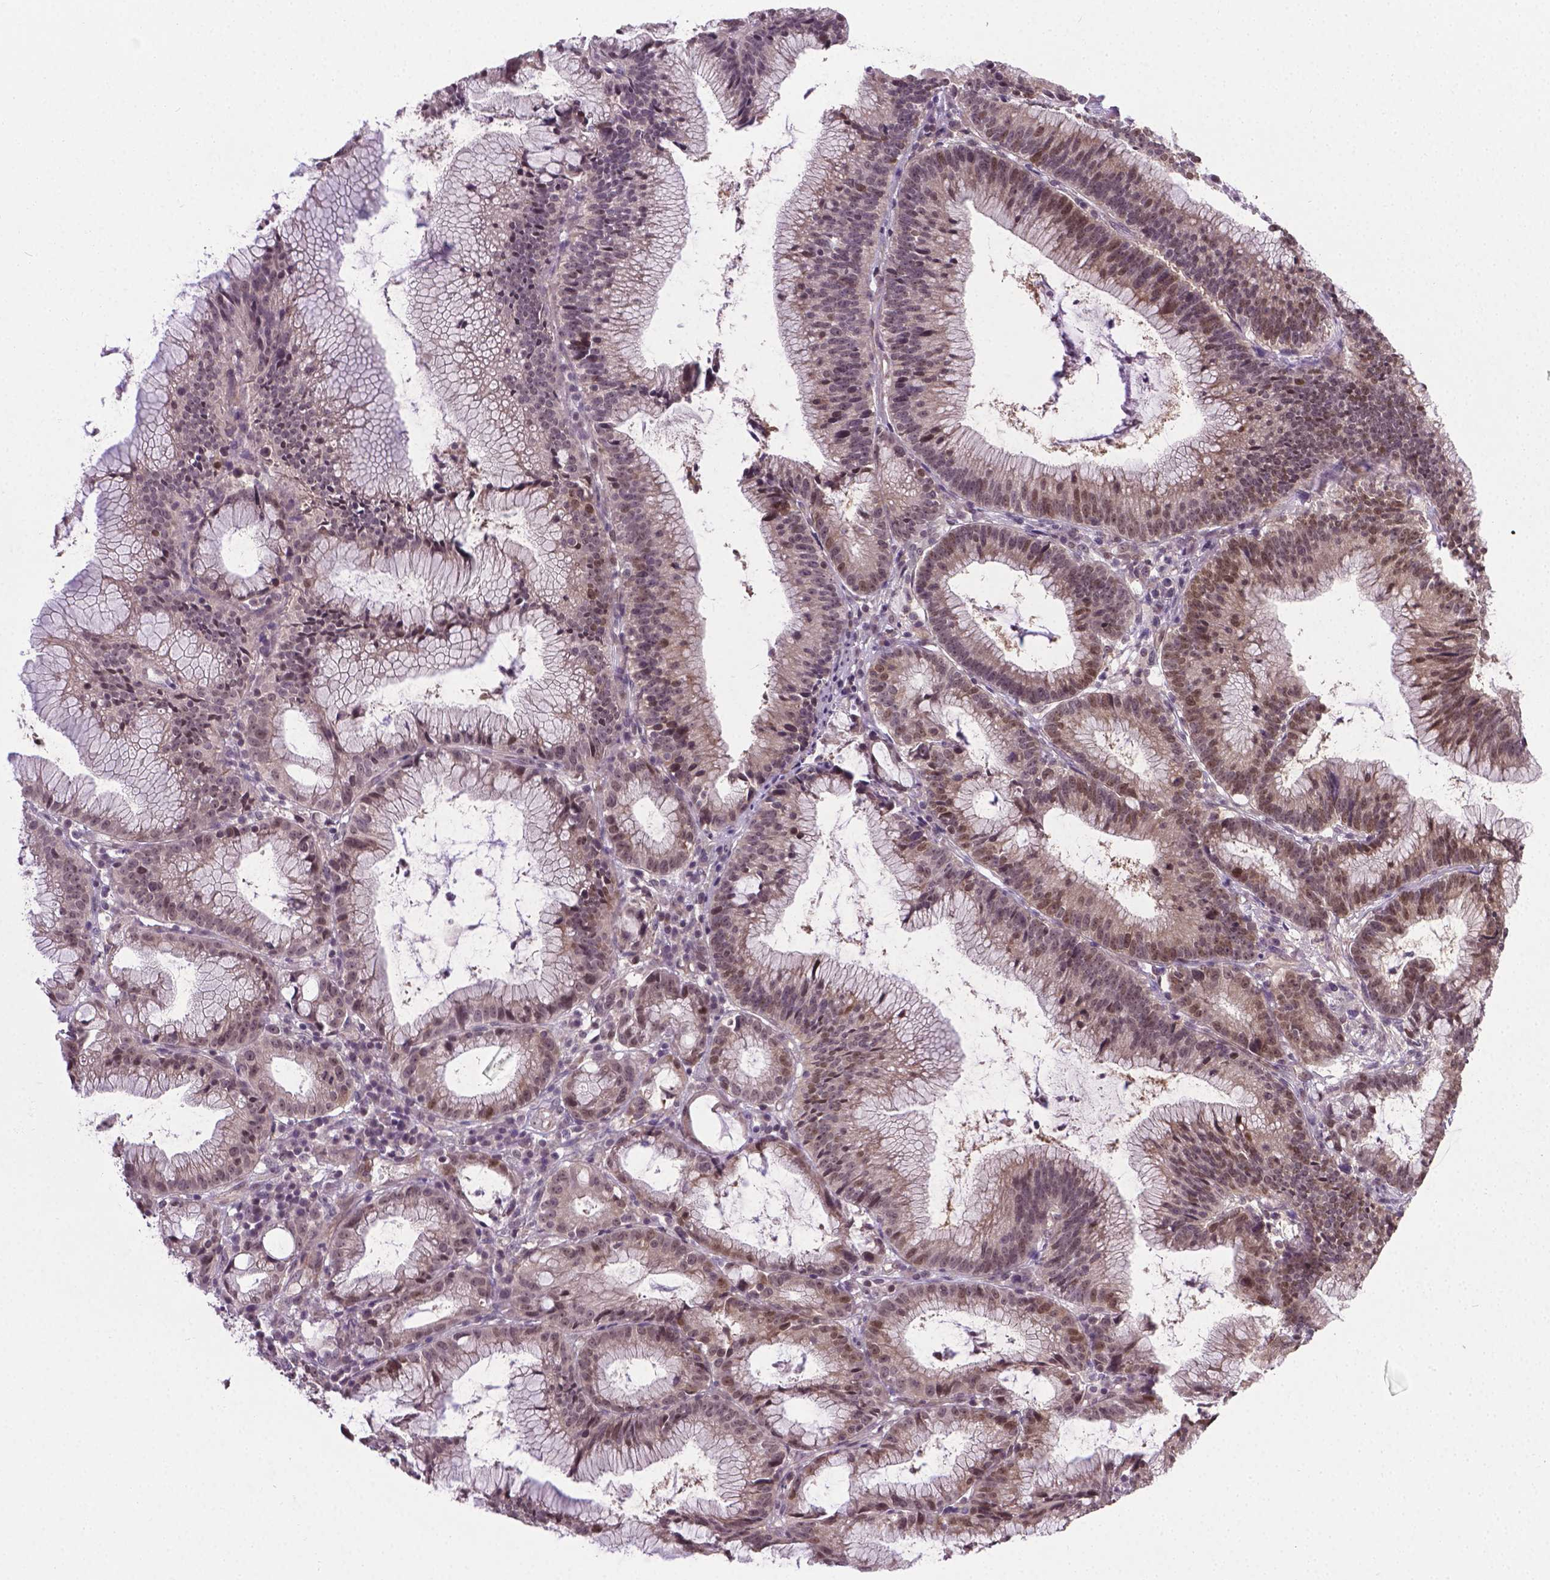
{"staining": {"intensity": "moderate", "quantity": "25%-75%", "location": "nuclear"}, "tissue": "colorectal cancer", "cell_type": "Tumor cells", "image_type": "cancer", "snomed": [{"axis": "morphology", "description": "Adenocarcinoma, NOS"}, {"axis": "topography", "description": "Colon"}], "caption": "Immunohistochemical staining of human colorectal cancer displays medium levels of moderate nuclear expression in about 25%-75% of tumor cells.", "gene": "ANKRD54", "patient": {"sex": "female", "age": 78}}